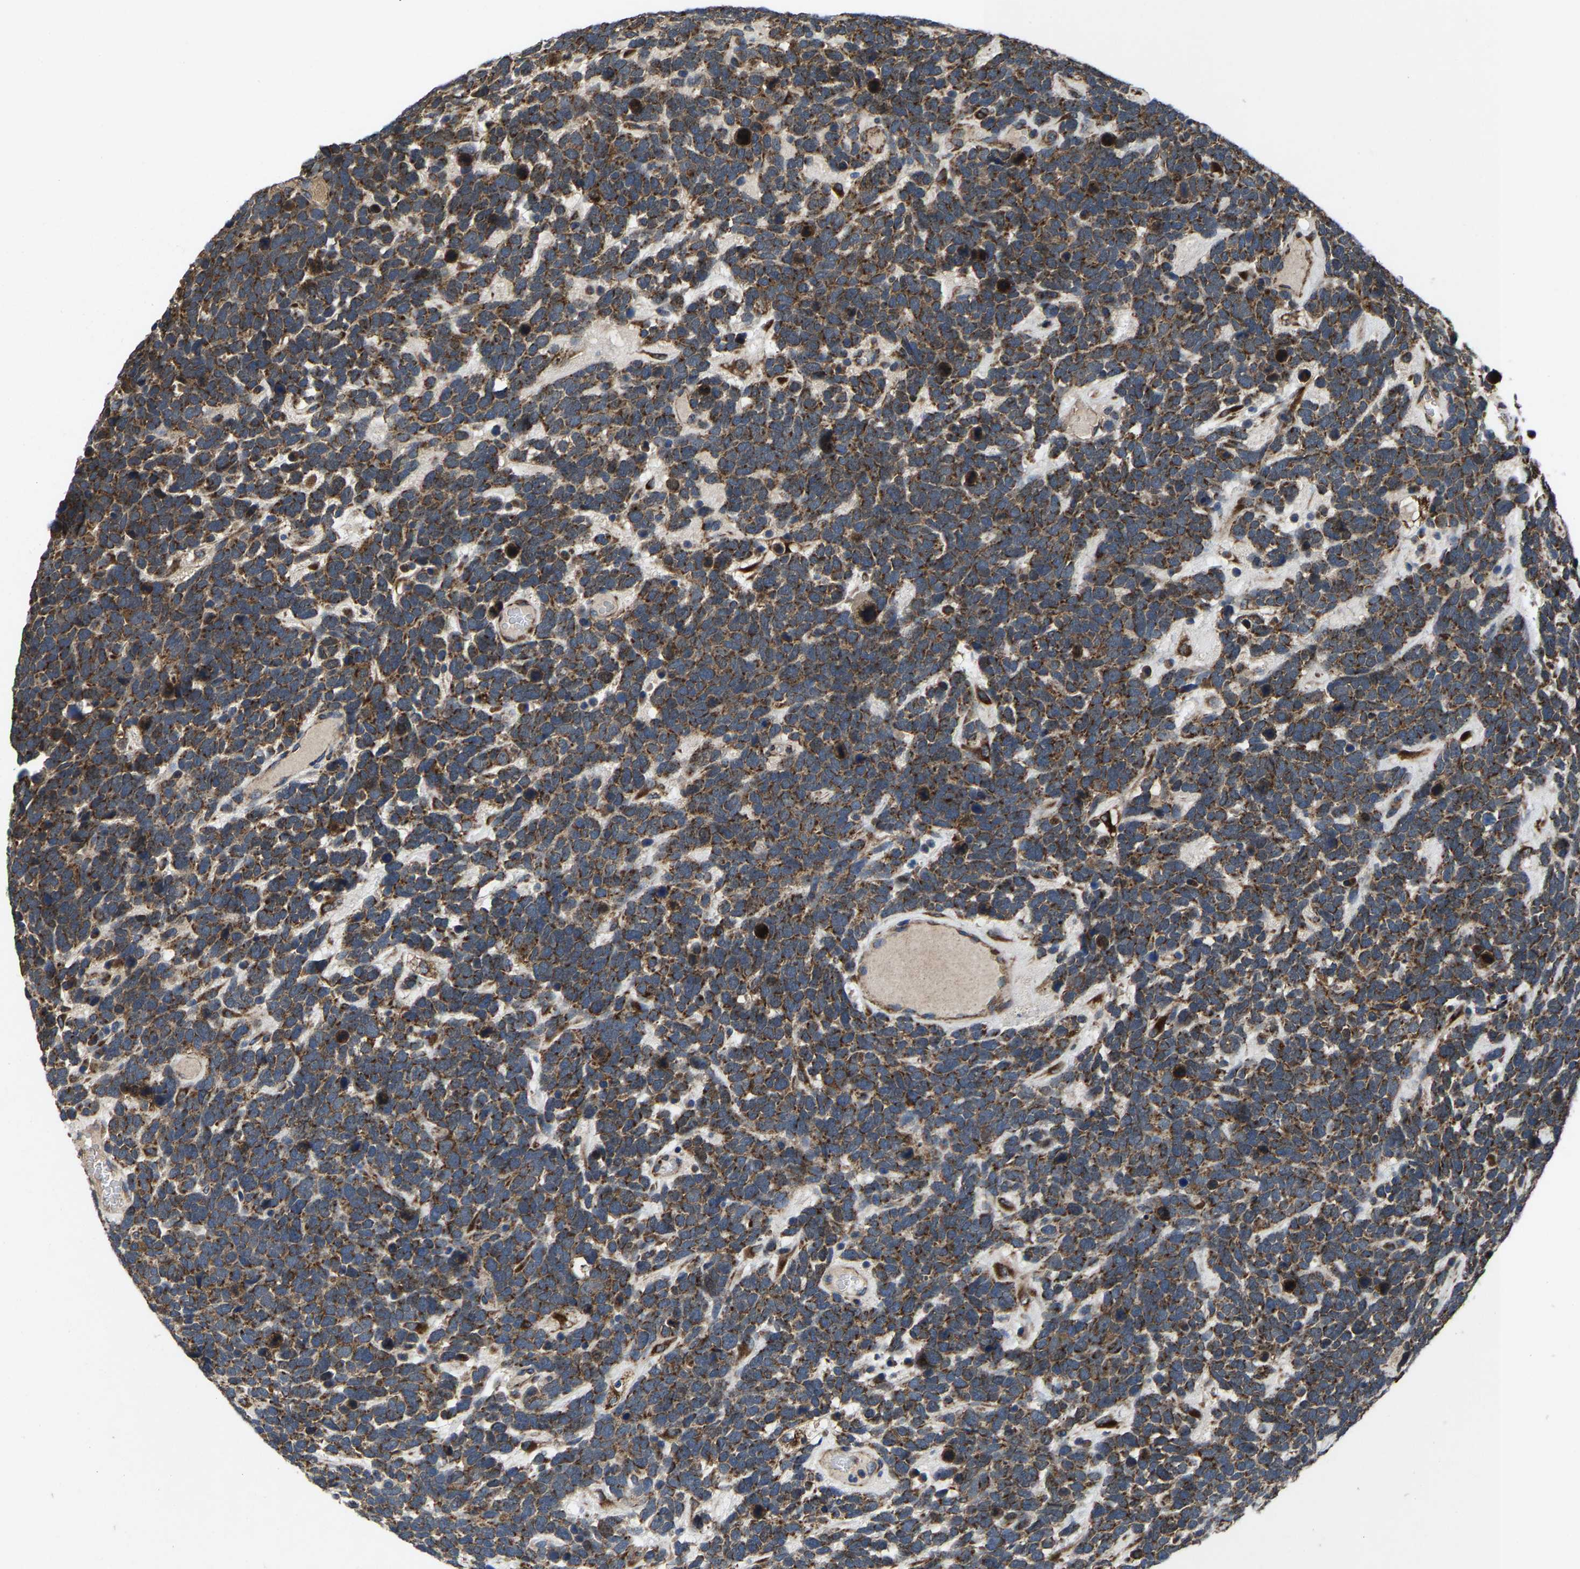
{"staining": {"intensity": "moderate", "quantity": ">75%", "location": "cytoplasmic/membranous"}, "tissue": "urothelial cancer", "cell_type": "Tumor cells", "image_type": "cancer", "snomed": [{"axis": "morphology", "description": "Urothelial carcinoma, High grade"}, {"axis": "topography", "description": "Urinary bladder"}], "caption": "The immunohistochemical stain labels moderate cytoplasmic/membranous expression in tumor cells of urothelial carcinoma (high-grade) tissue.", "gene": "PDP1", "patient": {"sex": "female", "age": 82}}